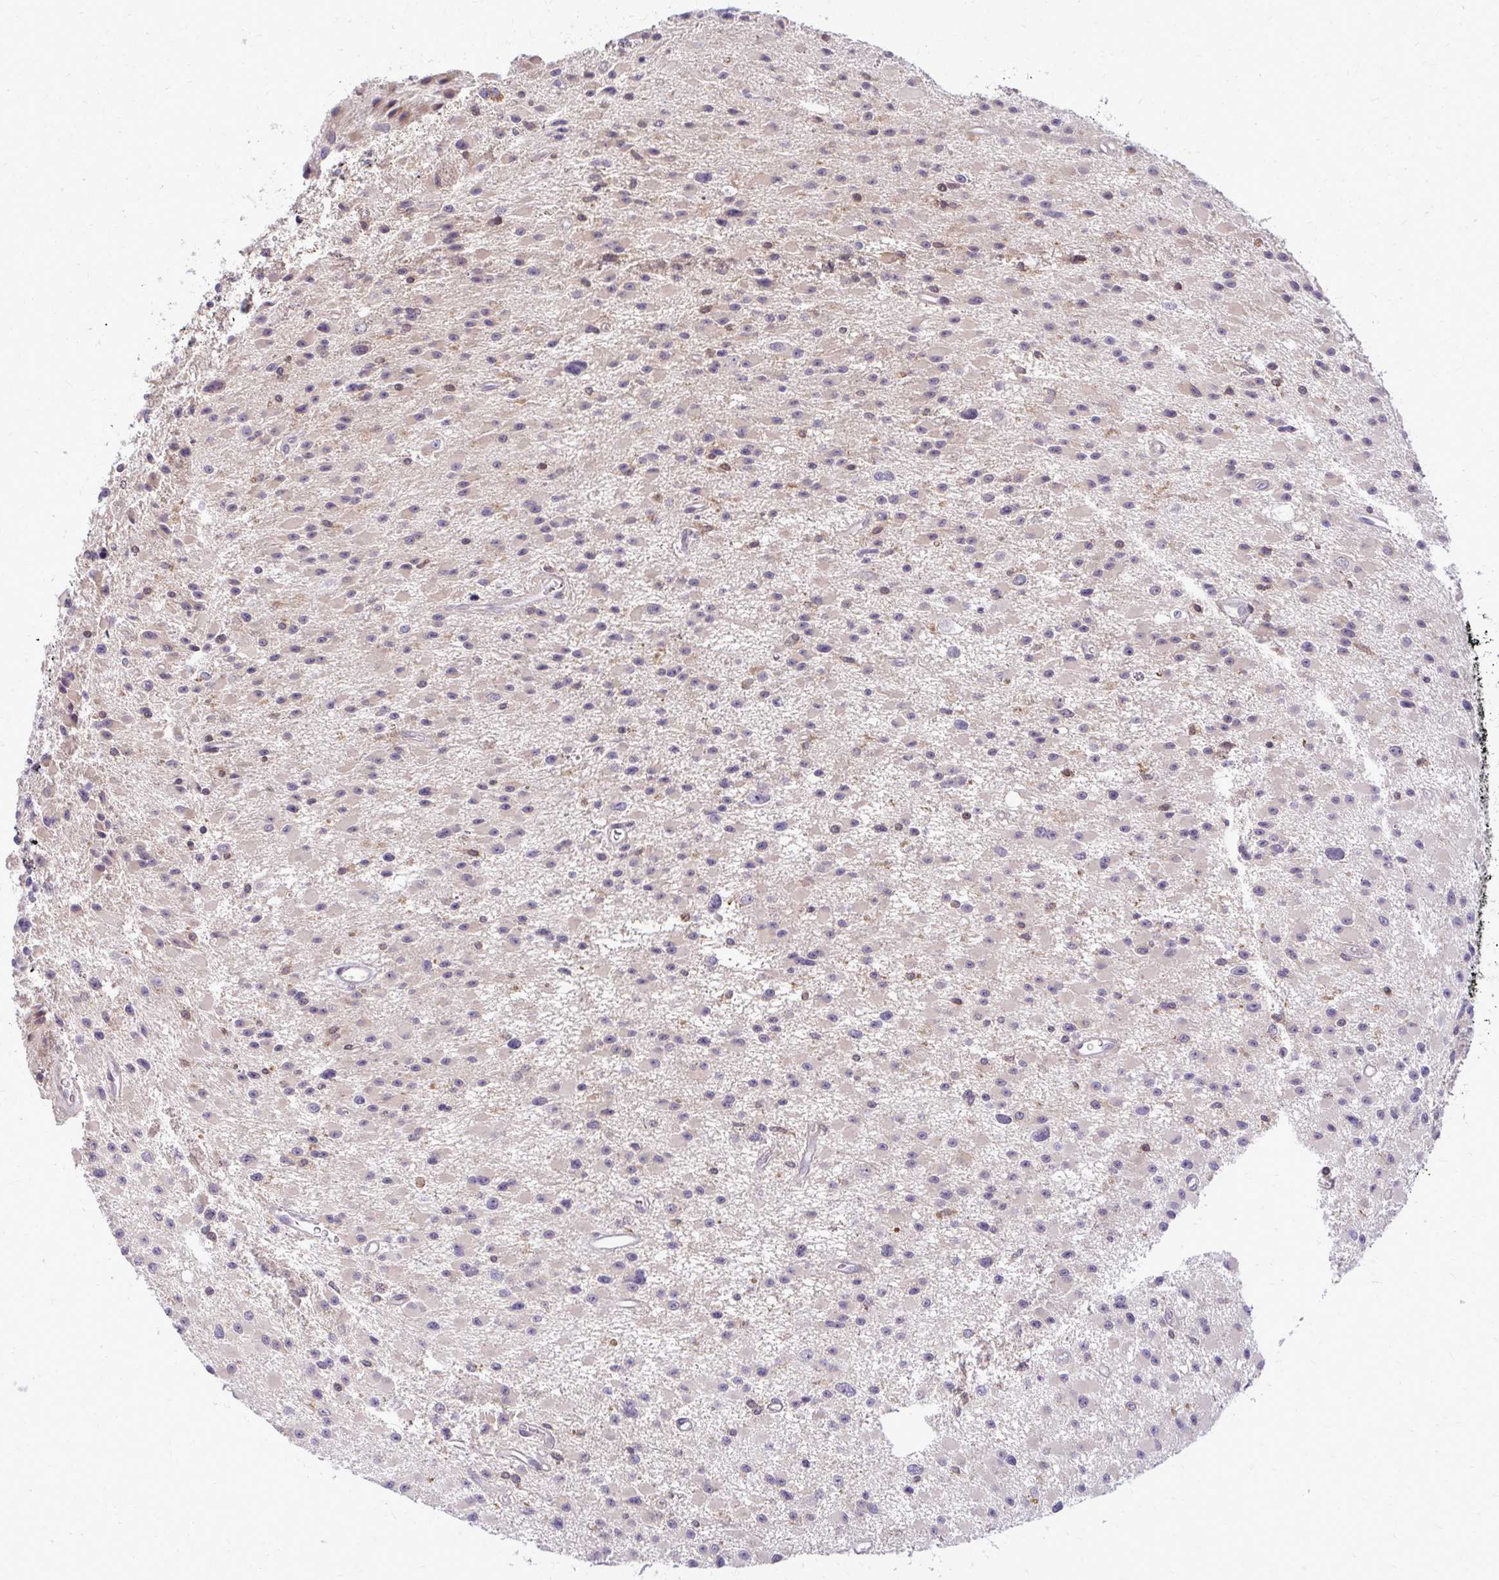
{"staining": {"intensity": "negative", "quantity": "none", "location": "none"}, "tissue": "glioma", "cell_type": "Tumor cells", "image_type": "cancer", "snomed": [{"axis": "morphology", "description": "Glioma, malignant, High grade"}, {"axis": "topography", "description": "Brain"}], "caption": "Immunohistochemical staining of malignant glioma (high-grade) demonstrates no significant positivity in tumor cells.", "gene": "OXNAD1", "patient": {"sex": "male", "age": 29}}